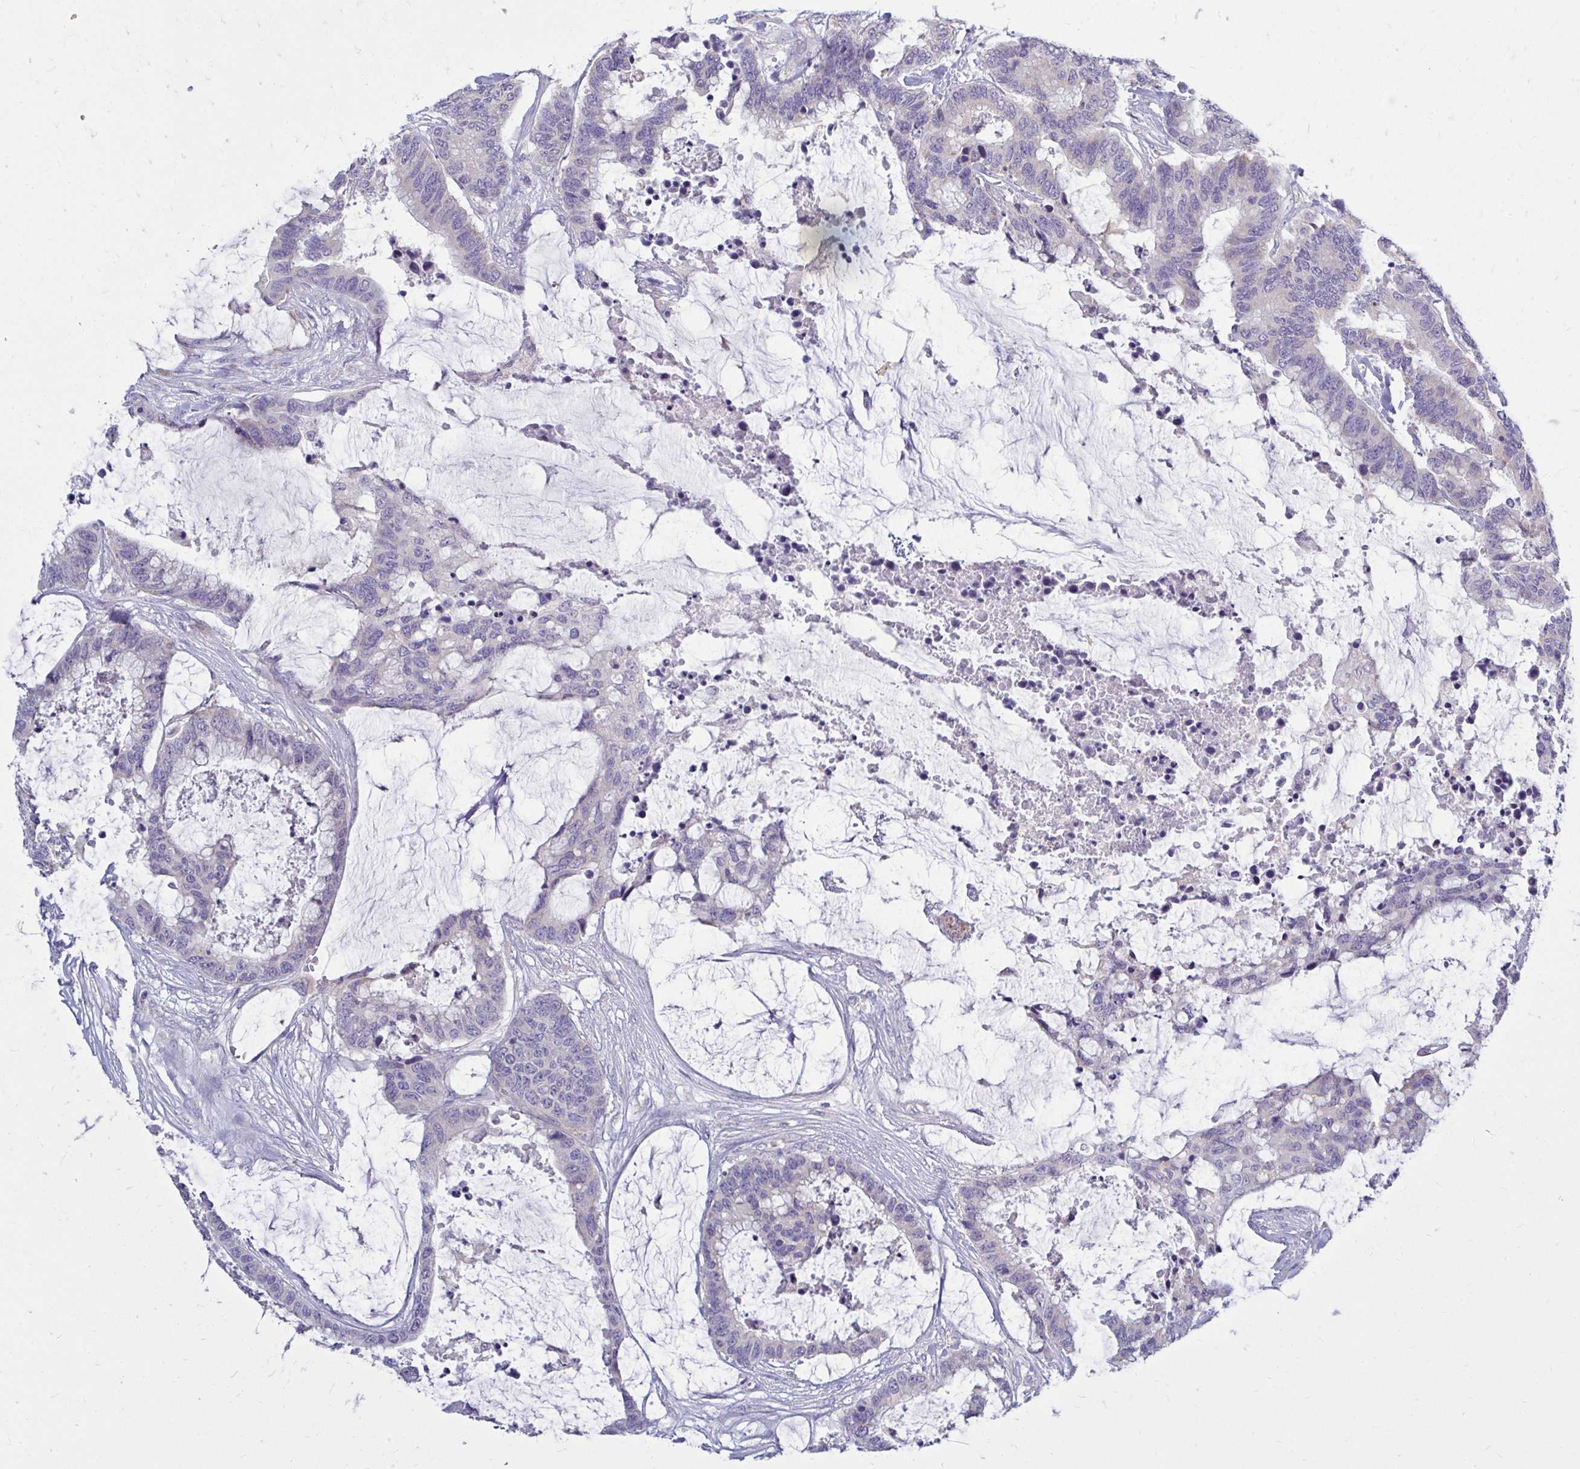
{"staining": {"intensity": "negative", "quantity": "none", "location": "none"}, "tissue": "colorectal cancer", "cell_type": "Tumor cells", "image_type": "cancer", "snomed": [{"axis": "morphology", "description": "Adenocarcinoma, NOS"}, {"axis": "topography", "description": "Rectum"}], "caption": "Tumor cells show no significant protein expression in adenocarcinoma (colorectal).", "gene": "OR10R2", "patient": {"sex": "female", "age": 59}}